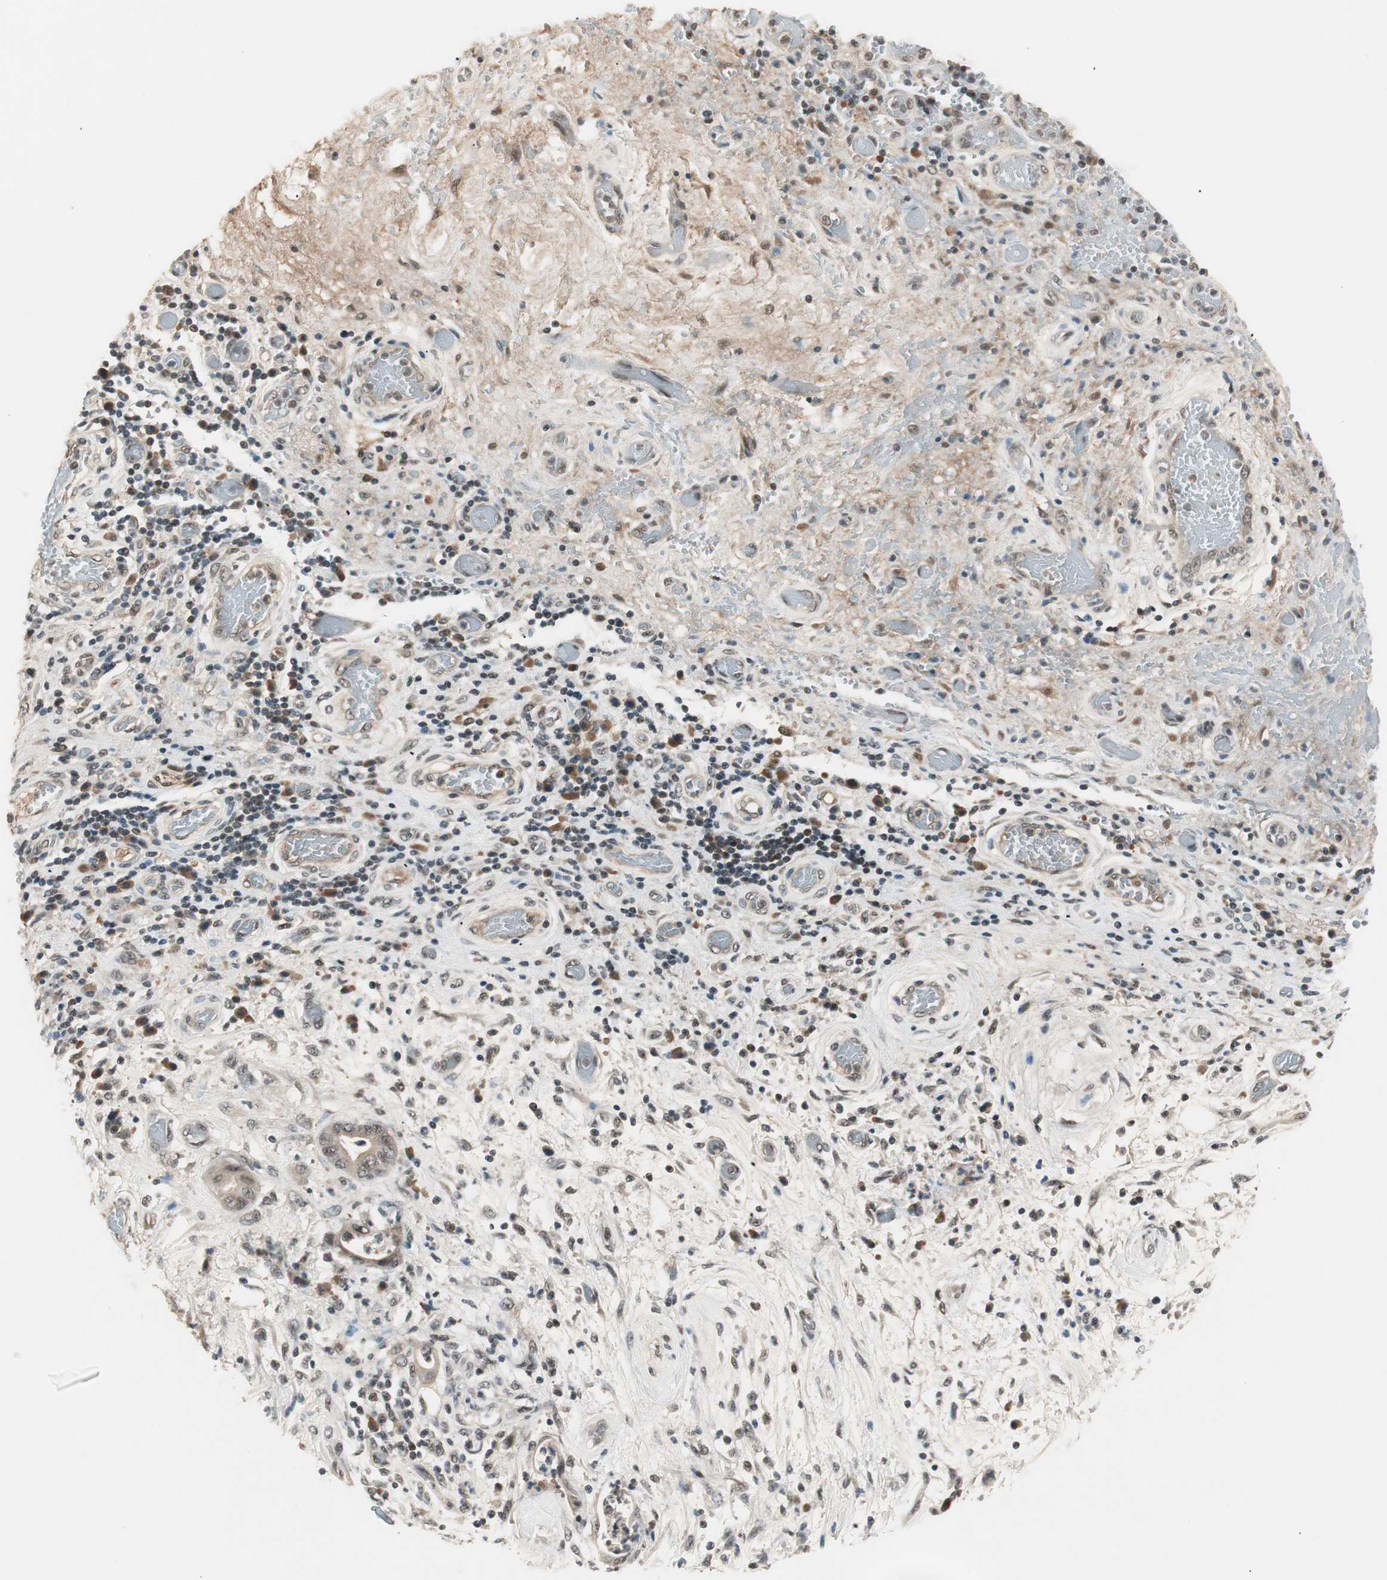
{"staining": {"intensity": "weak", "quantity": "25%-75%", "location": "cytoplasmic/membranous"}, "tissue": "stomach cancer", "cell_type": "Tumor cells", "image_type": "cancer", "snomed": [{"axis": "morphology", "description": "Adenocarcinoma, NOS"}, {"axis": "topography", "description": "Stomach"}], "caption": "A photomicrograph showing weak cytoplasmic/membranous staining in approximately 25%-75% of tumor cells in stomach cancer (adenocarcinoma), as visualized by brown immunohistochemical staining.", "gene": "NFRKB", "patient": {"sex": "female", "age": 73}}